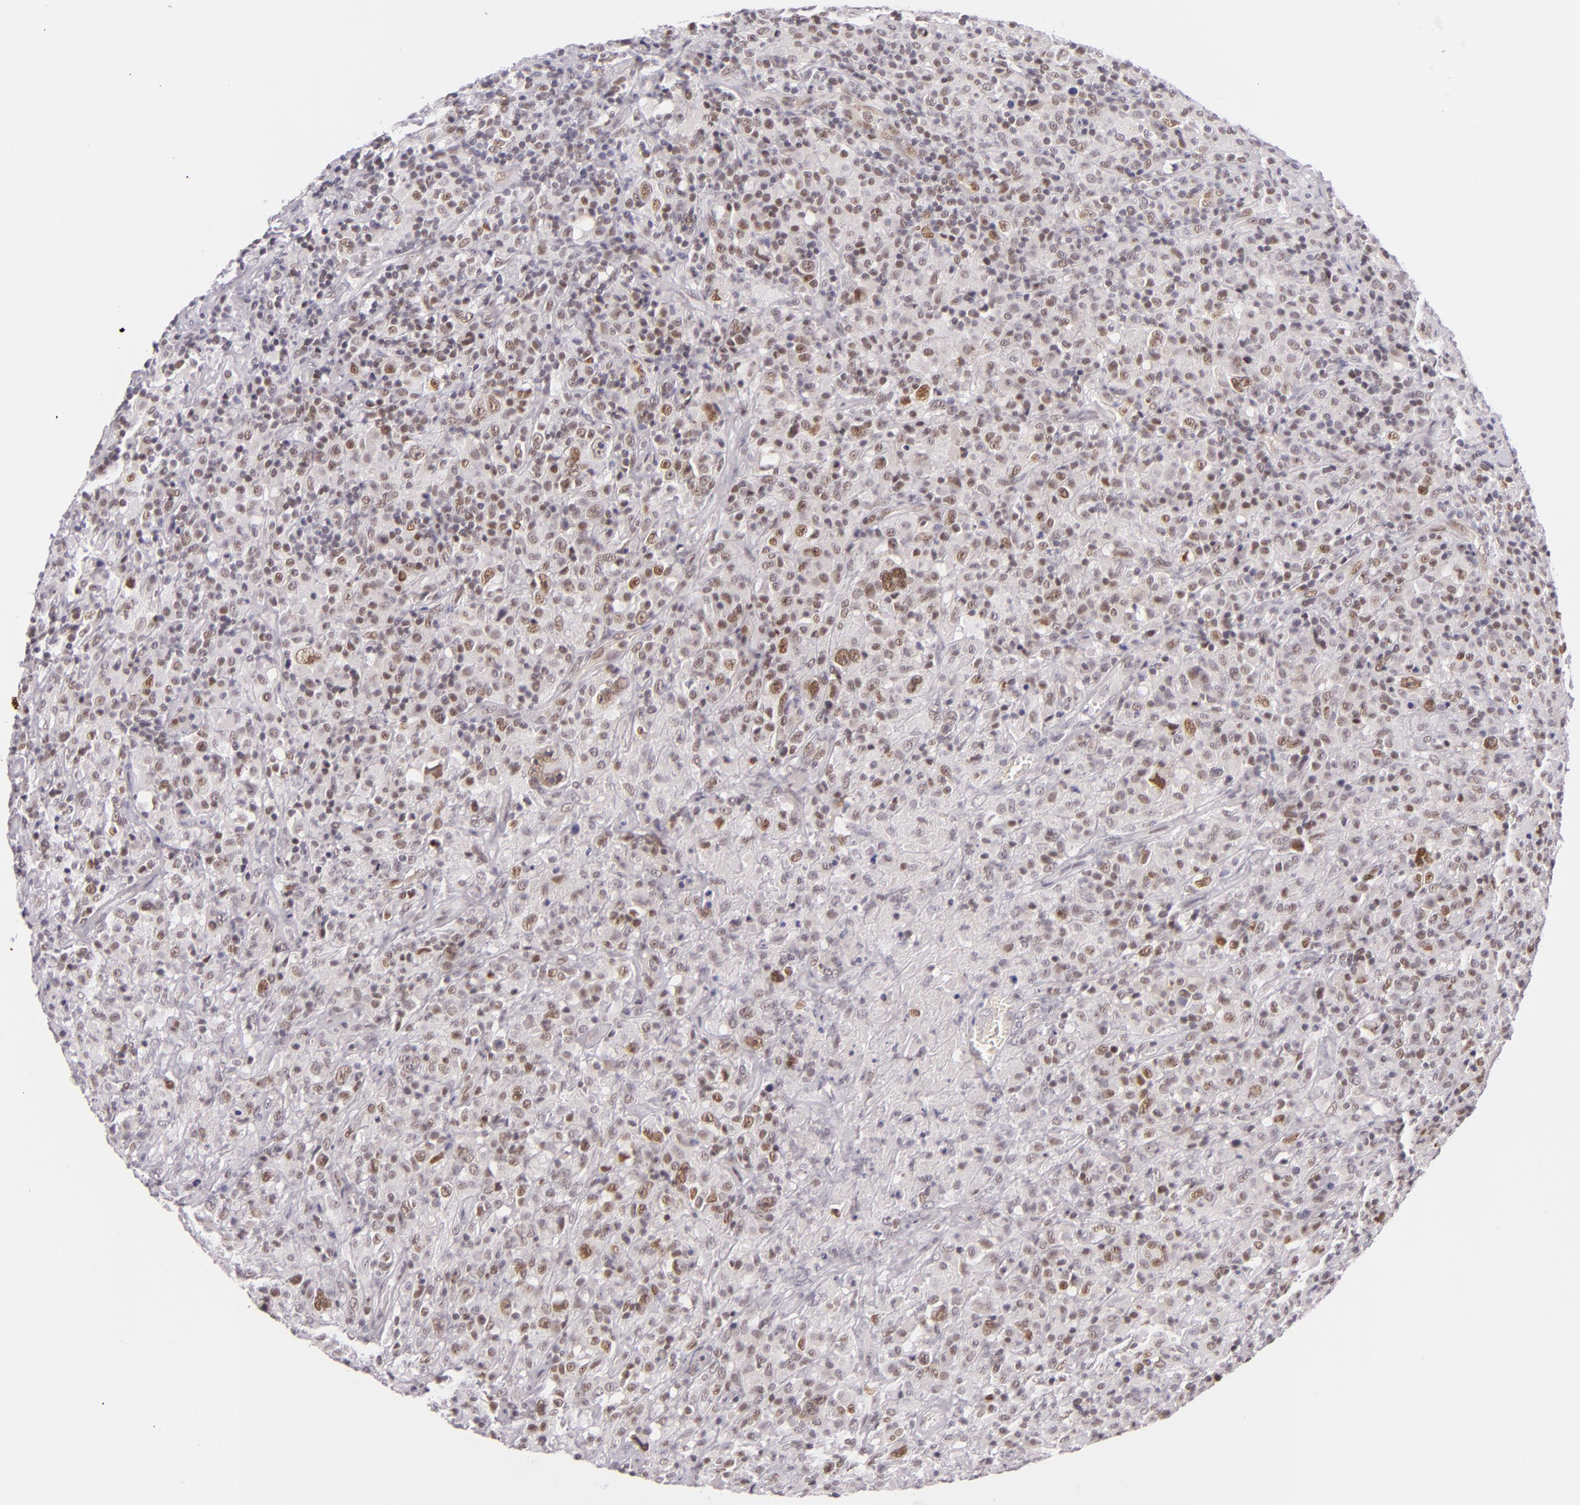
{"staining": {"intensity": "moderate", "quantity": "25%-75%", "location": "nuclear"}, "tissue": "lymphoma", "cell_type": "Tumor cells", "image_type": "cancer", "snomed": [{"axis": "morphology", "description": "Hodgkin's disease, NOS"}, {"axis": "topography", "description": "Lymph node"}], "caption": "Lymphoma tissue exhibits moderate nuclear expression in about 25%-75% of tumor cells", "gene": "BCL3", "patient": {"sex": "male", "age": 46}}